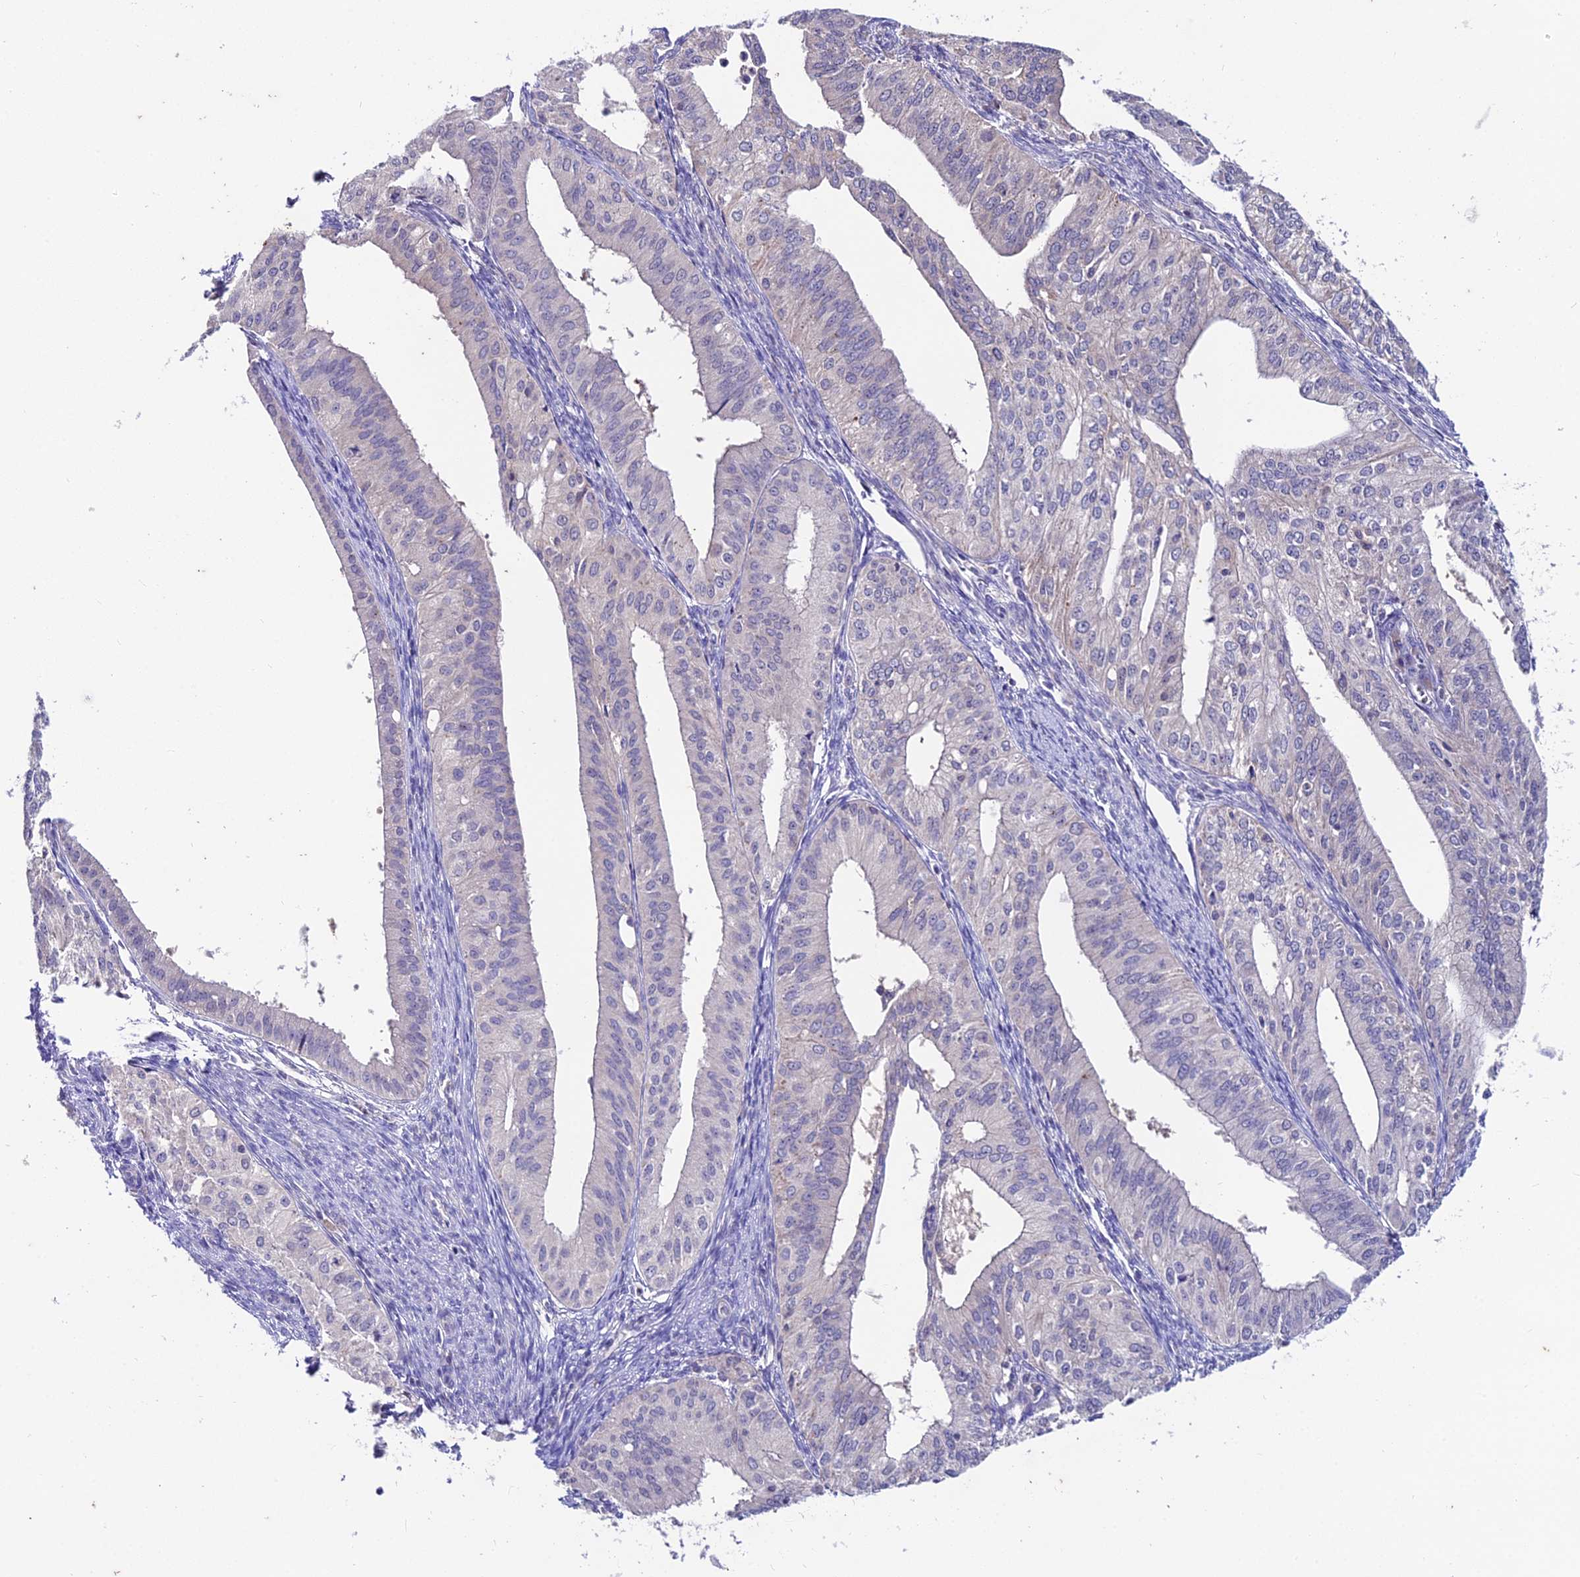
{"staining": {"intensity": "negative", "quantity": "none", "location": "none"}, "tissue": "endometrial cancer", "cell_type": "Tumor cells", "image_type": "cancer", "snomed": [{"axis": "morphology", "description": "Adenocarcinoma, NOS"}, {"axis": "topography", "description": "Endometrium"}], "caption": "The image reveals no significant staining in tumor cells of endometrial cancer (adenocarcinoma).", "gene": "LGALS7", "patient": {"sex": "female", "age": 50}}